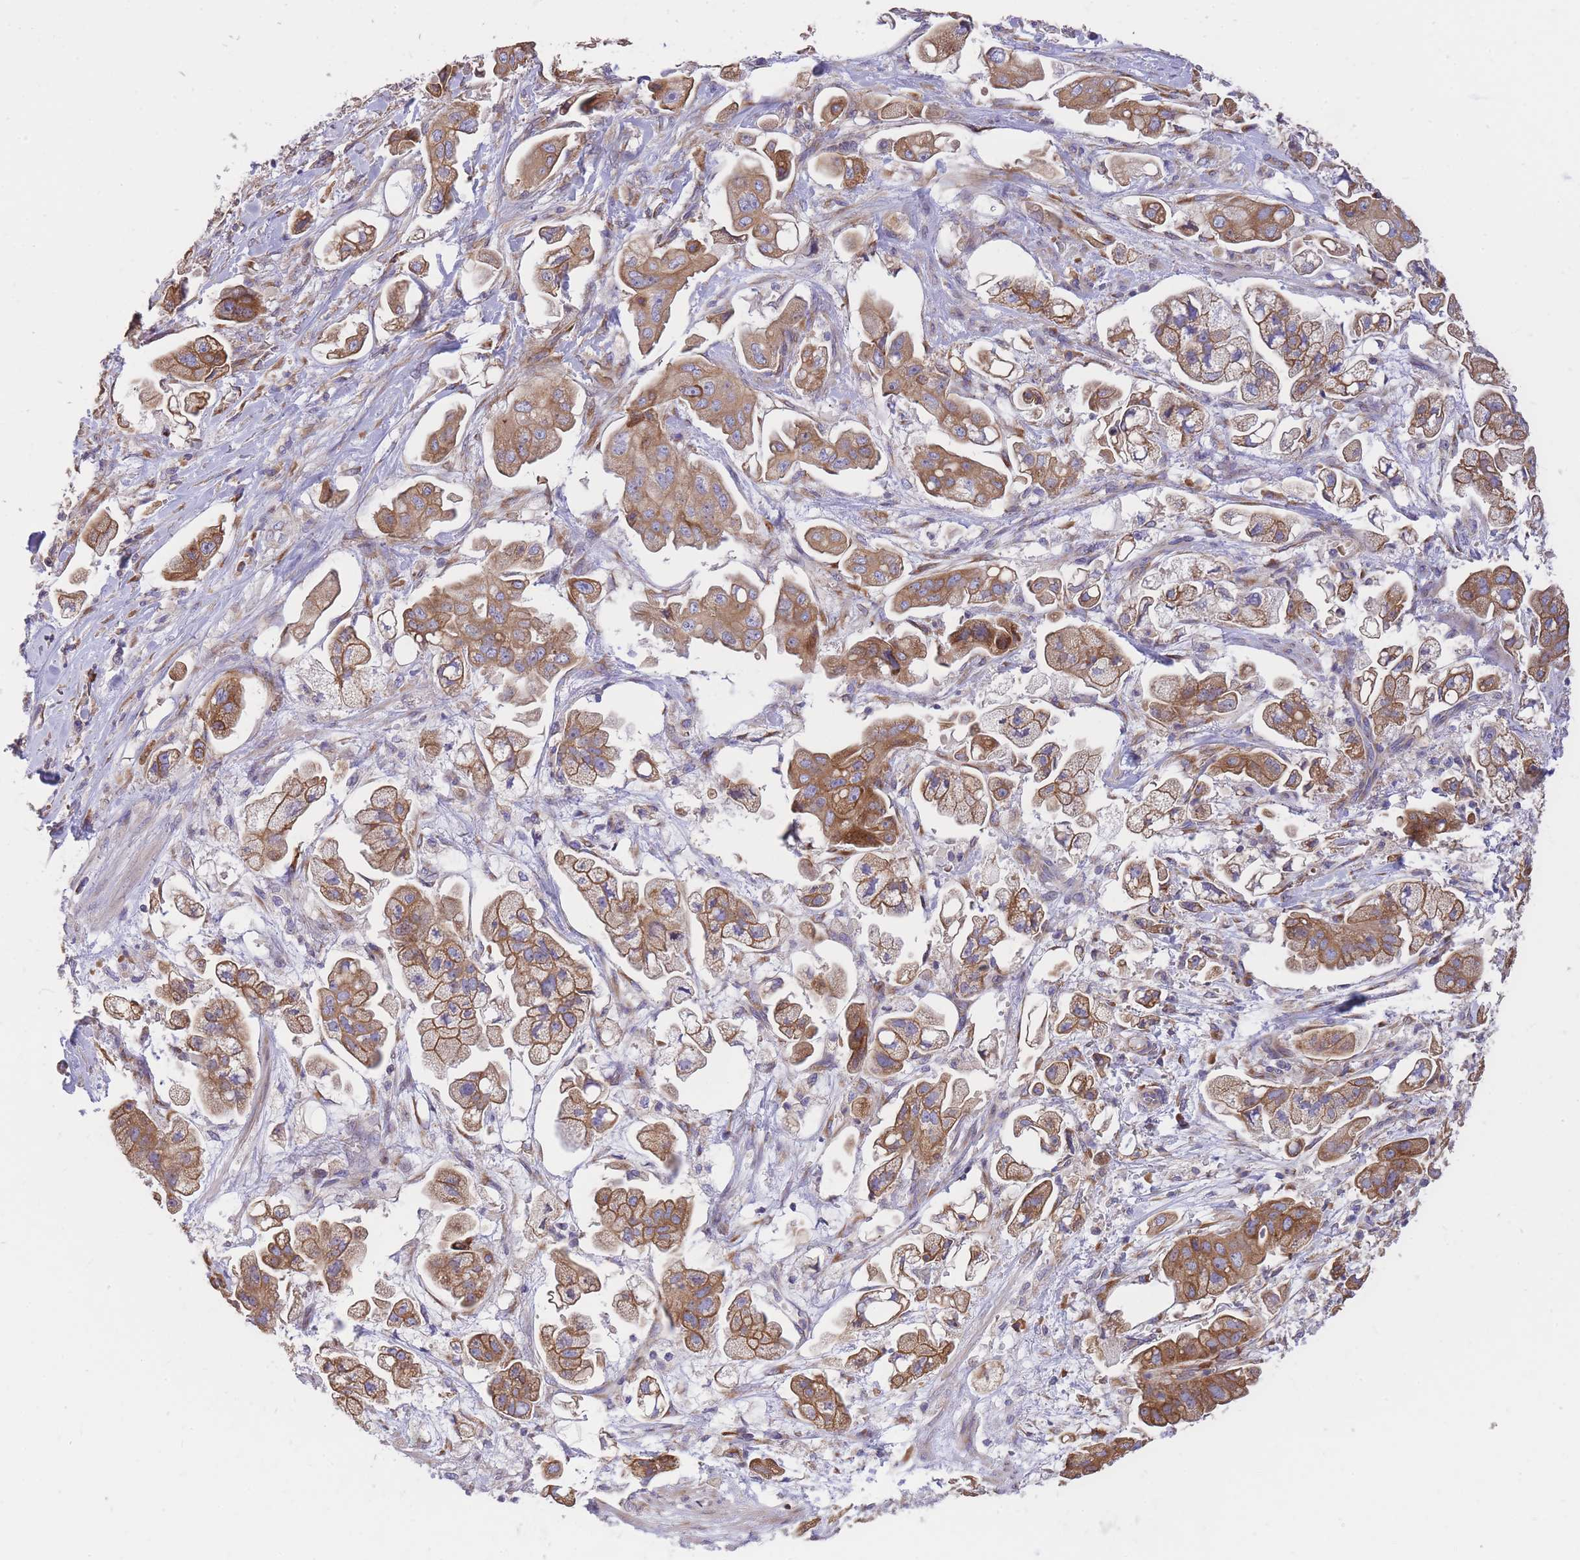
{"staining": {"intensity": "moderate", "quantity": ">75%", "location": "cytoplasmic/membranous"}, "tissue": "stomach cancer", "cell_type": "Tumor cells", "image_type": "cancer", "snomed": [{"axis": "morphology", "description": "Adenocarcinoma, NOS"}, {"axis": "topography", "description": "Stomach"}], "caption": "Adenocarcinoma (stomach) stained for a protein displays moderate cytoplasmic/membranous positivity in tumor cells.", "gene": "GBP7", "patient": {"sex": "male", "age": 62}}